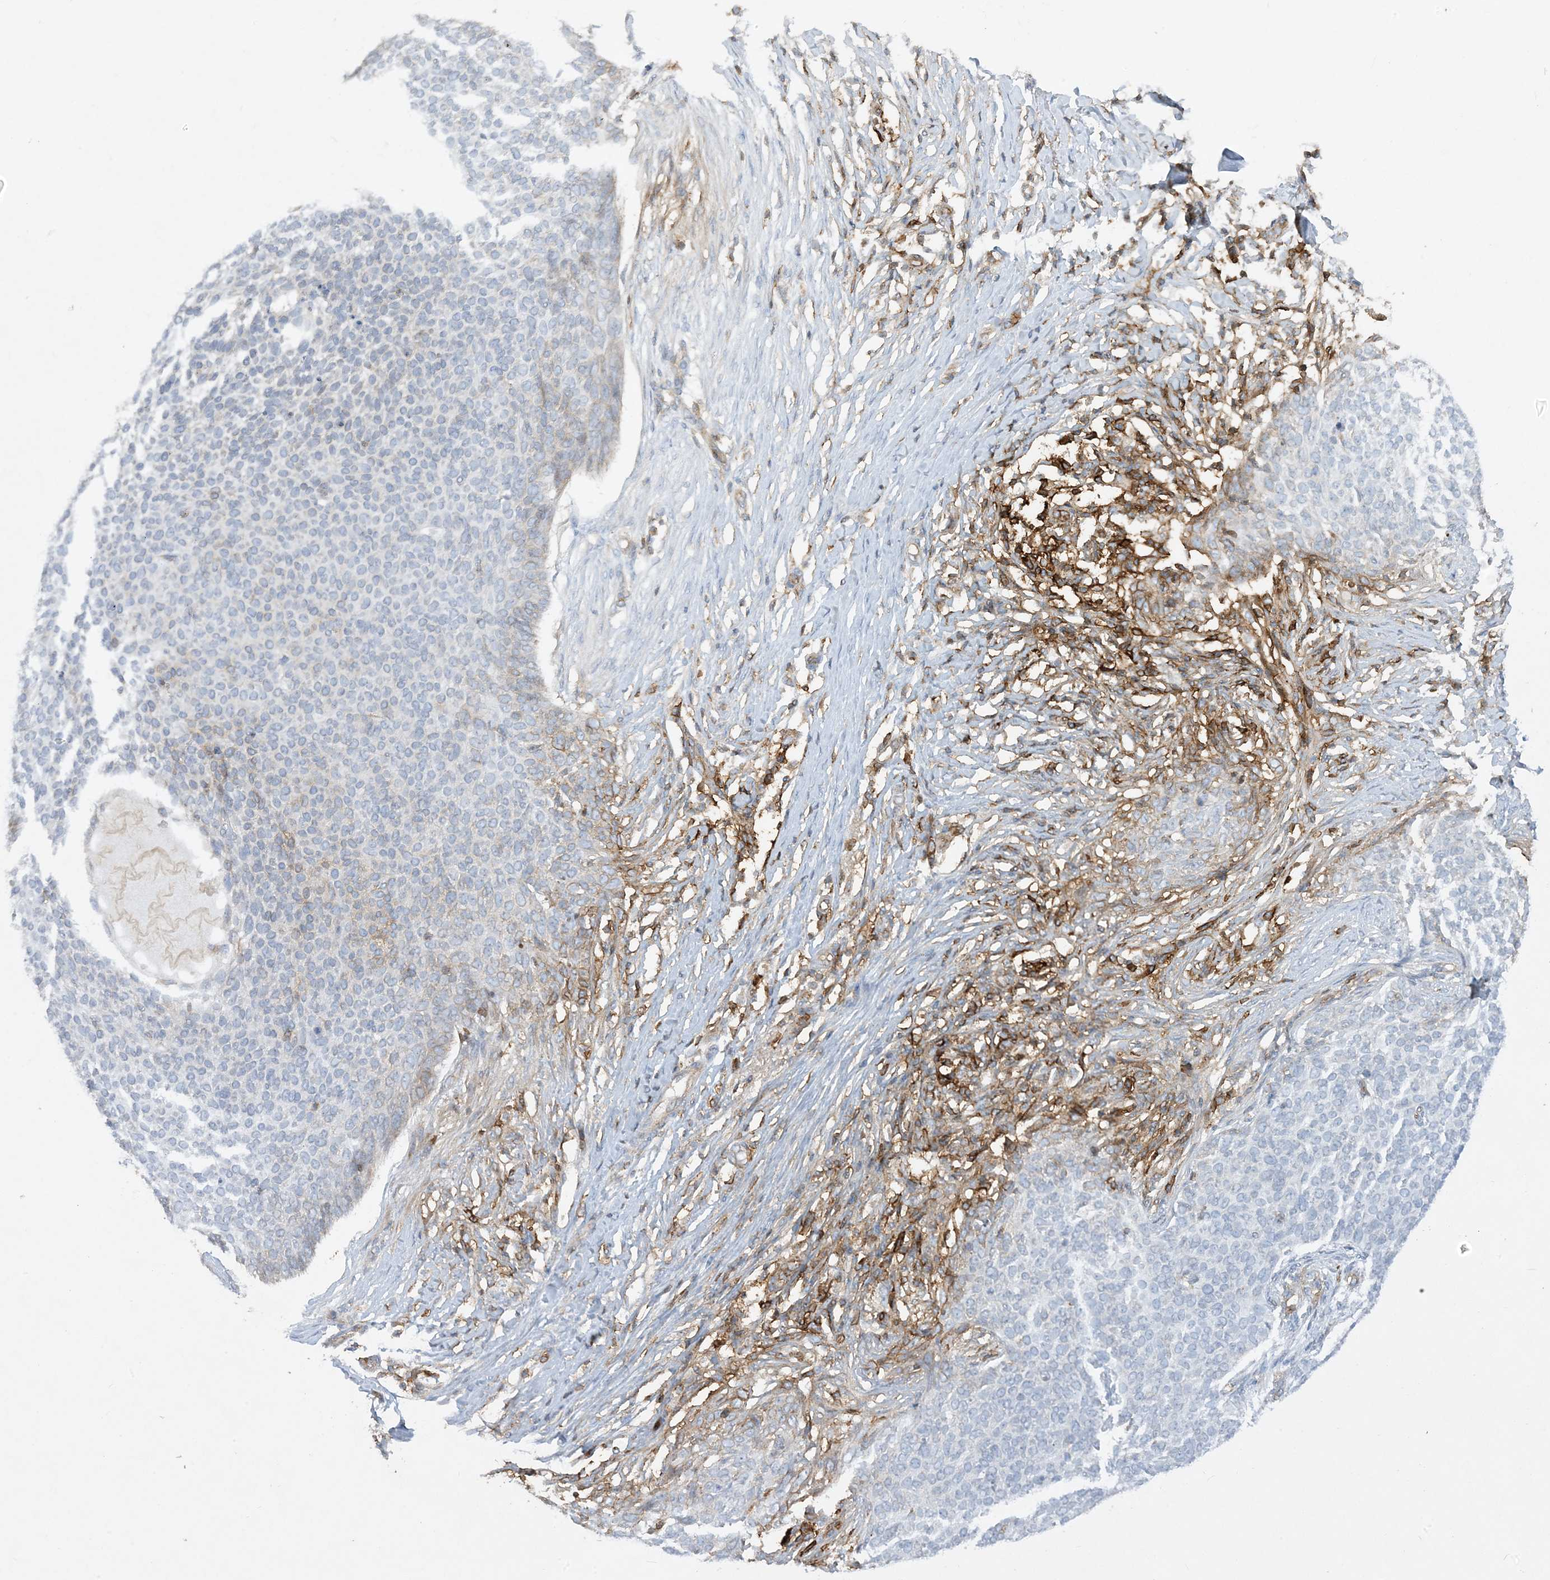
{"staining": {"intensity": "negative", "quantity": "none", "location": "none"}, "tissue": "skin cancer", "cell_type": "Tumor cells", "image_type": "cancer", "snomed": [{"axis": "morphology", "description": "Normal tissue, NOS"}, {"axis": "morphology", "description": "Basal cell carcinoma"}, {"axis": "topography", "description": "Skin"}], "caption": "Immunohistochemistry (IHC) image of human skin cancer stained for a protein (brown), which displays no staining in tumor cells.", "gene": "HLA-E", "patient": {"sex": "male", "age": 50}}